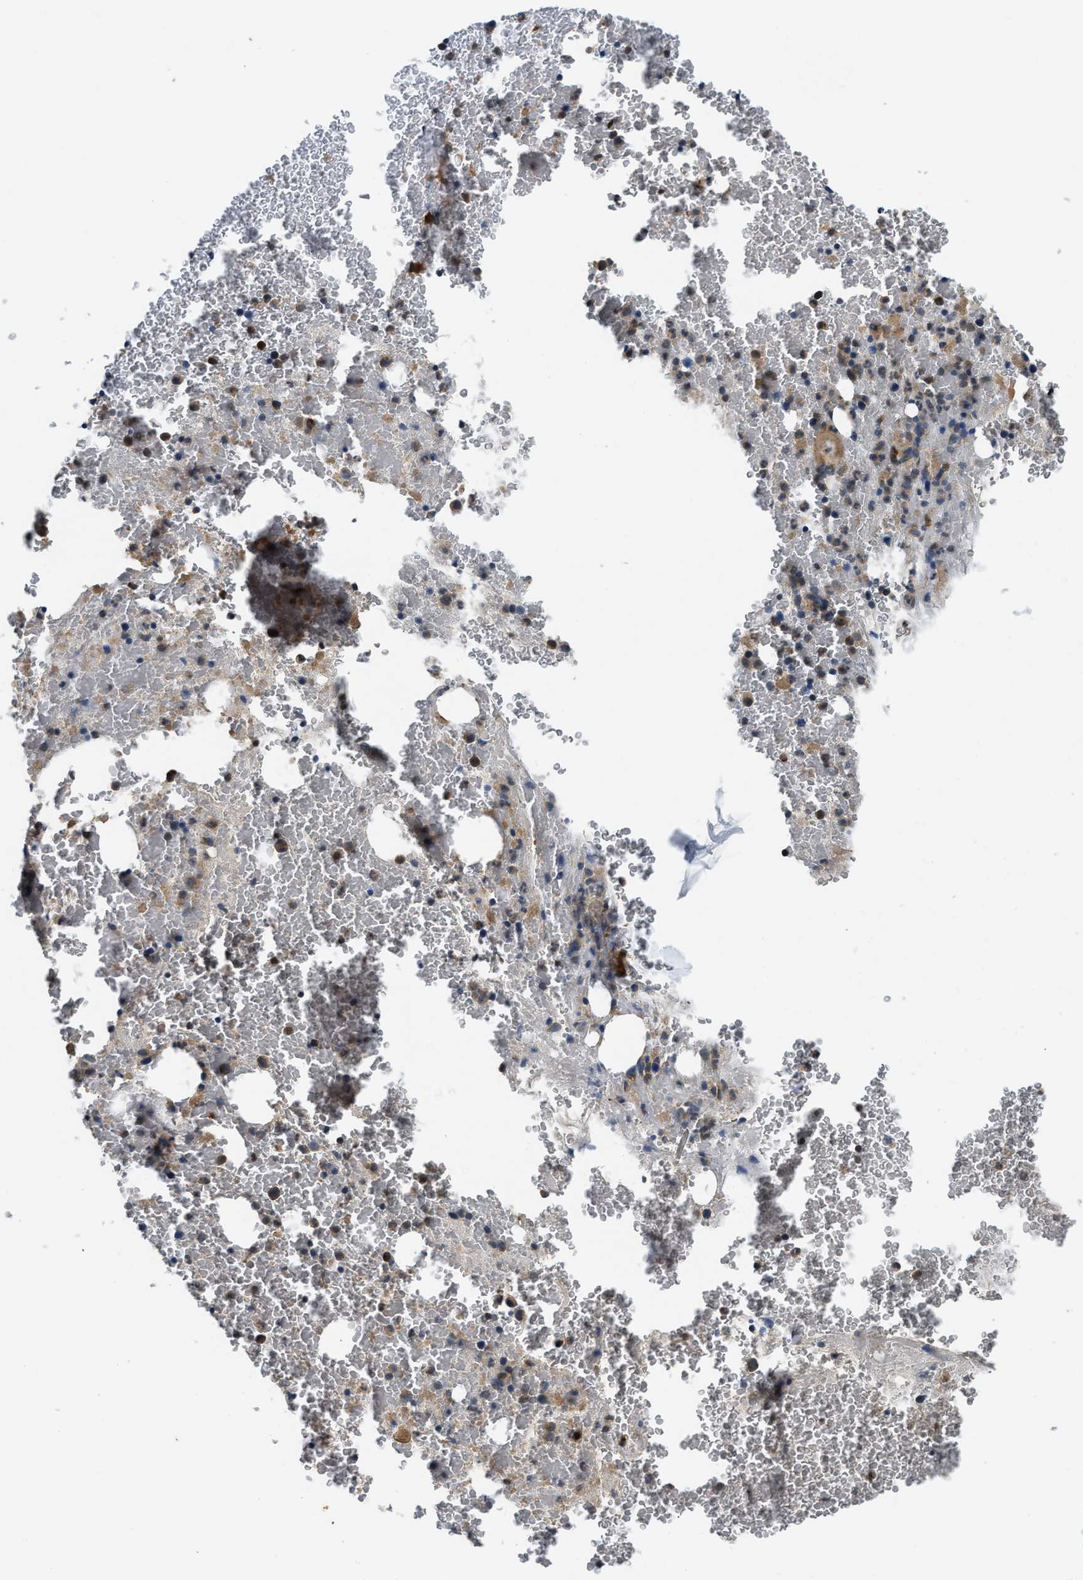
{"staining": {"intensity": "weak", "quantity": "25%-75%", "location": "cytoplasmic/membranous"}, "tissue": "bone marrow", "cell_type": "Hematopoietic cells", "image_type": "normal", "snomed": [{"axis": "morphology", "description": "Normal tissue, NOS"}, {"axis": "morphology", "description": "Inflammation, NOS"}, {"axis": "topography", "description": "Bone marrow"}], "caption": "Immunohistochemistry photomicrograph of benign bone marrow stained for a protein (brown), which shows low levels of weak cytoplasmic/membranous positivity in approximately 25%-75% of hematopoietic cells.", "gene": "PNPLA8", "patient": {"sex": "male", "age": 47}}